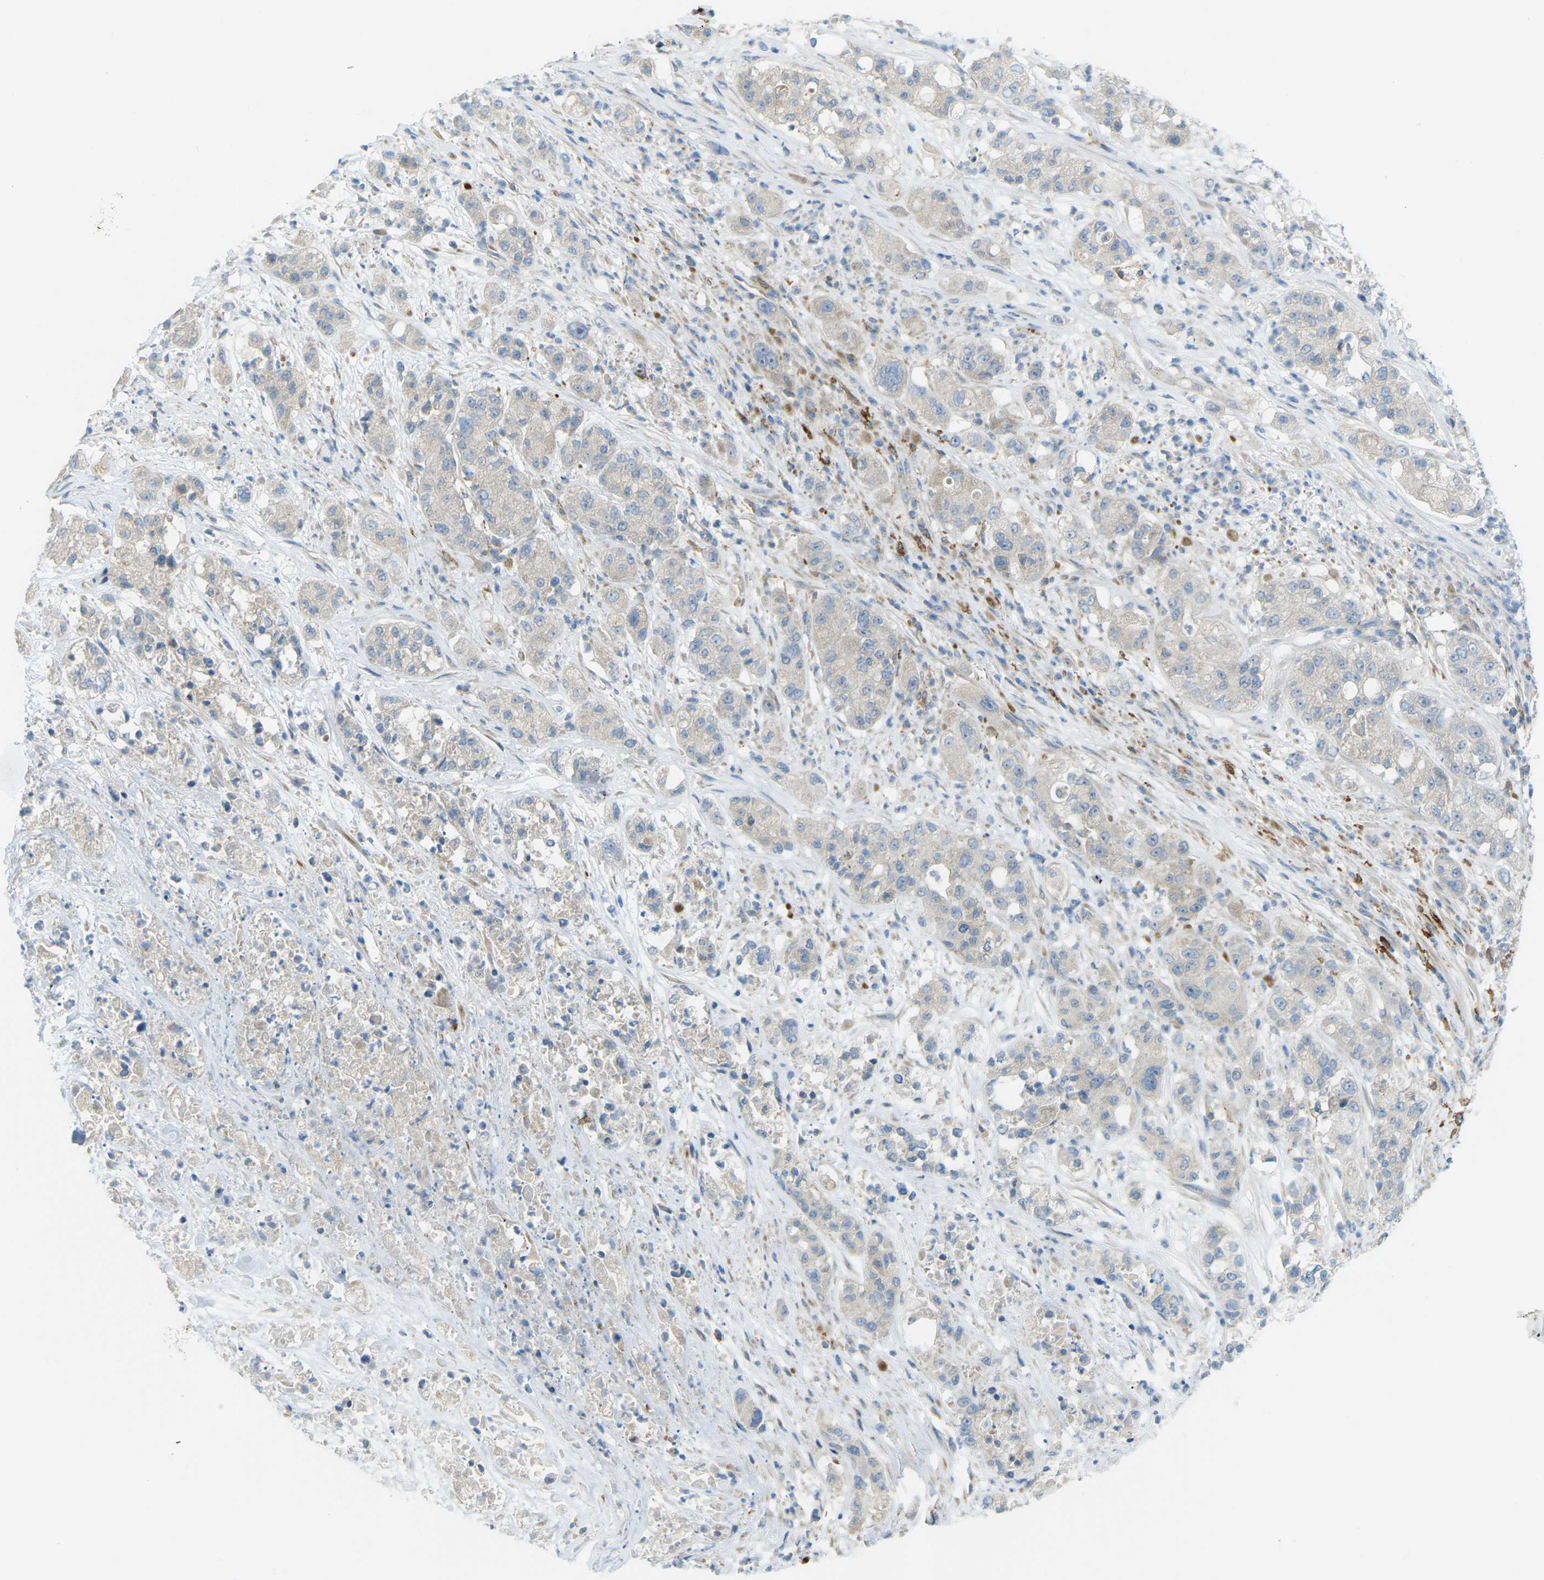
{"staining": {"intensity": "weak", "quantity": "<25%", "location": "cytoplasmic/membranous"}, "tissue": "pancreatic cancer", "cell_type": "Tumor cells", "image_type": "cancer", "snomed": [{"axis": "morphology", "description": "Adenocarcinoma, NOS"}, {"axis": "topography", "description": "Pancreas"}], "caption": "There is no significant staining in tumor cells of adenocarcinoma (pancreatic).", "gene": "MYLK4", "patient": {"sex": "female", "age": 78}}